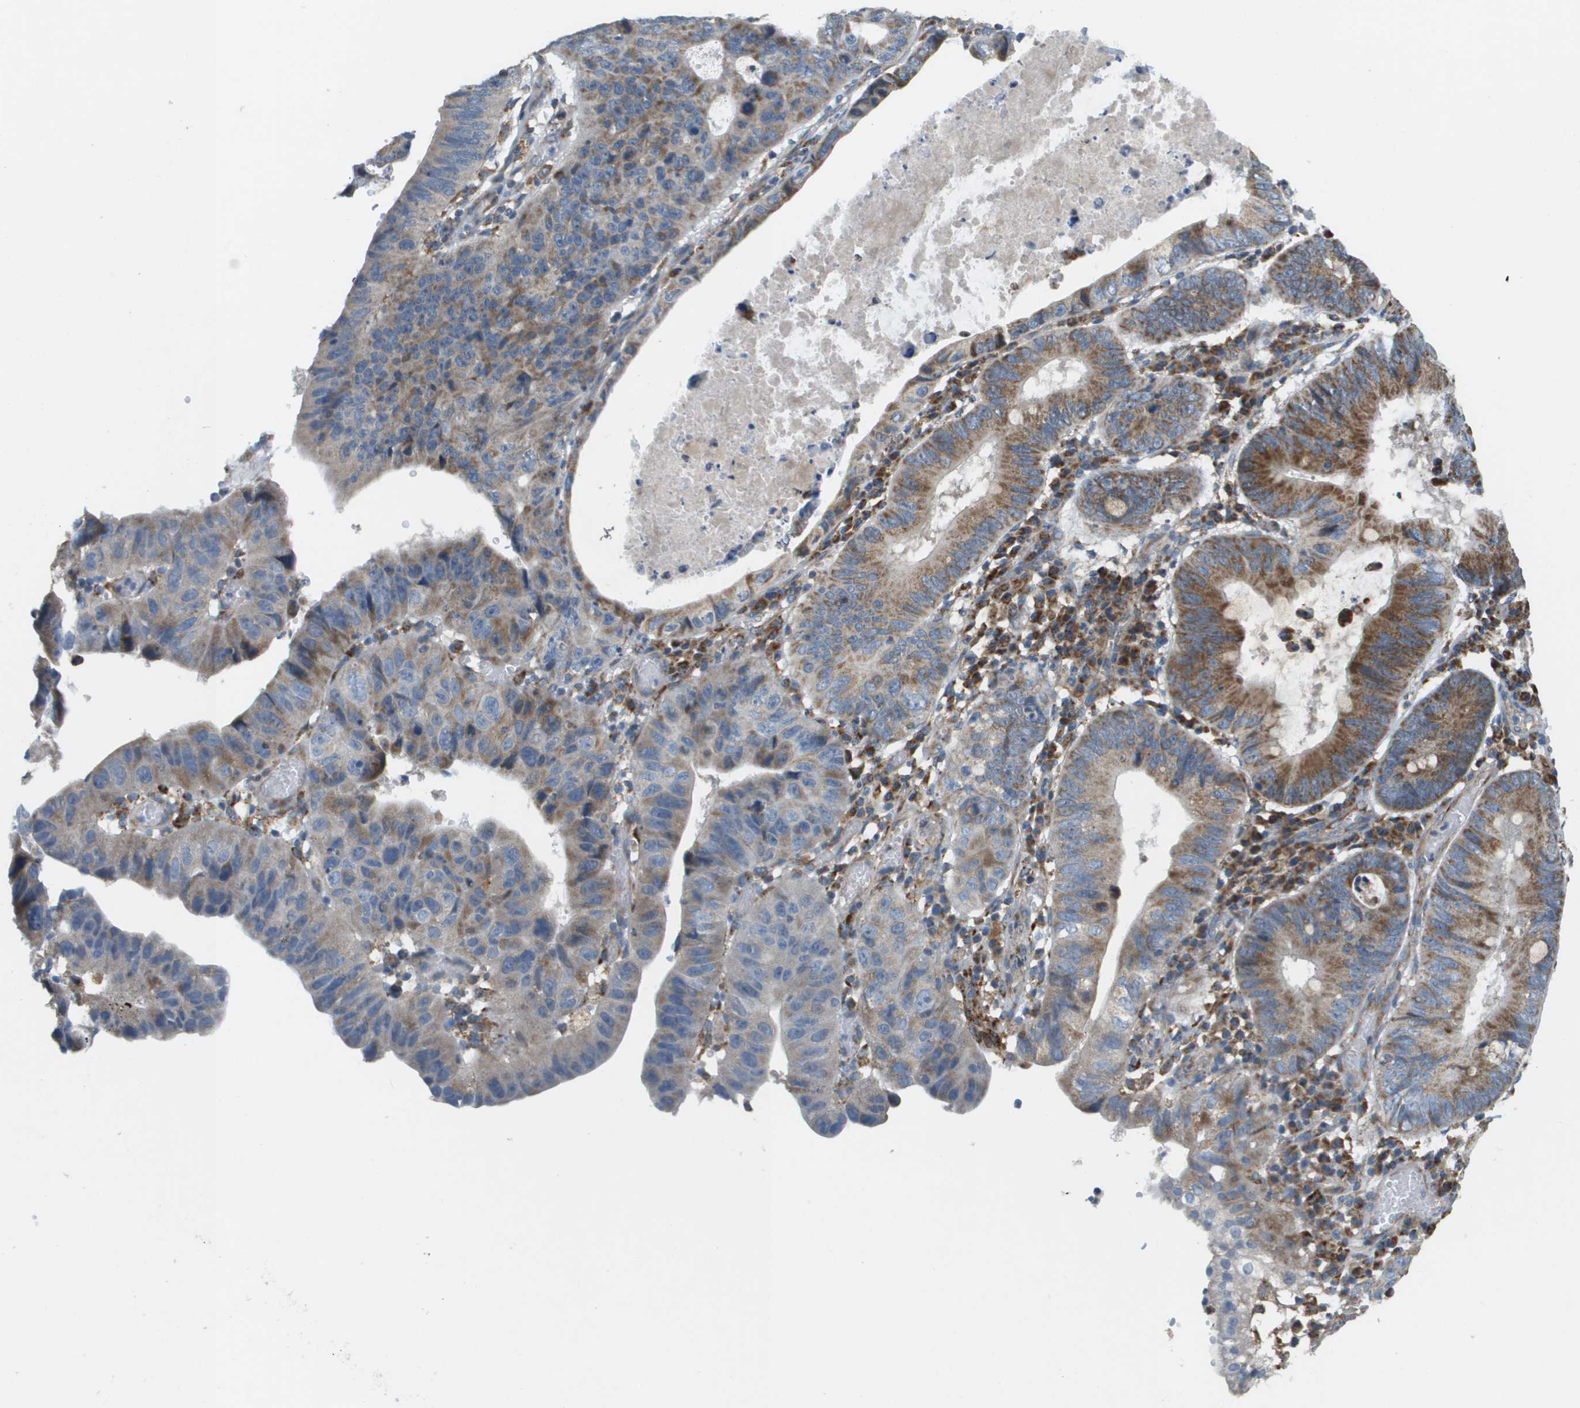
{"staining": {"intensity": "moderate", "quantity": ">75%", "location": "cytoplasmic/membranous"}, "tissue": "stomach cancer", "cell_type": "Tumor cells", "image_type": "cancer", "snomed": [{"axis": "morphology", "description": "Adenocarcinoma, NOS"}, {"axis": "topography", "description": "Stomach"}], "caption": "Adenocarcinoma (stomach) stained with immunohistochemistry reveals moderate cytoplasmic/membranous positivity in about >75% of tumor cells.", "gene": "NRK", "patient": {"sex": "male", "age": 59}}